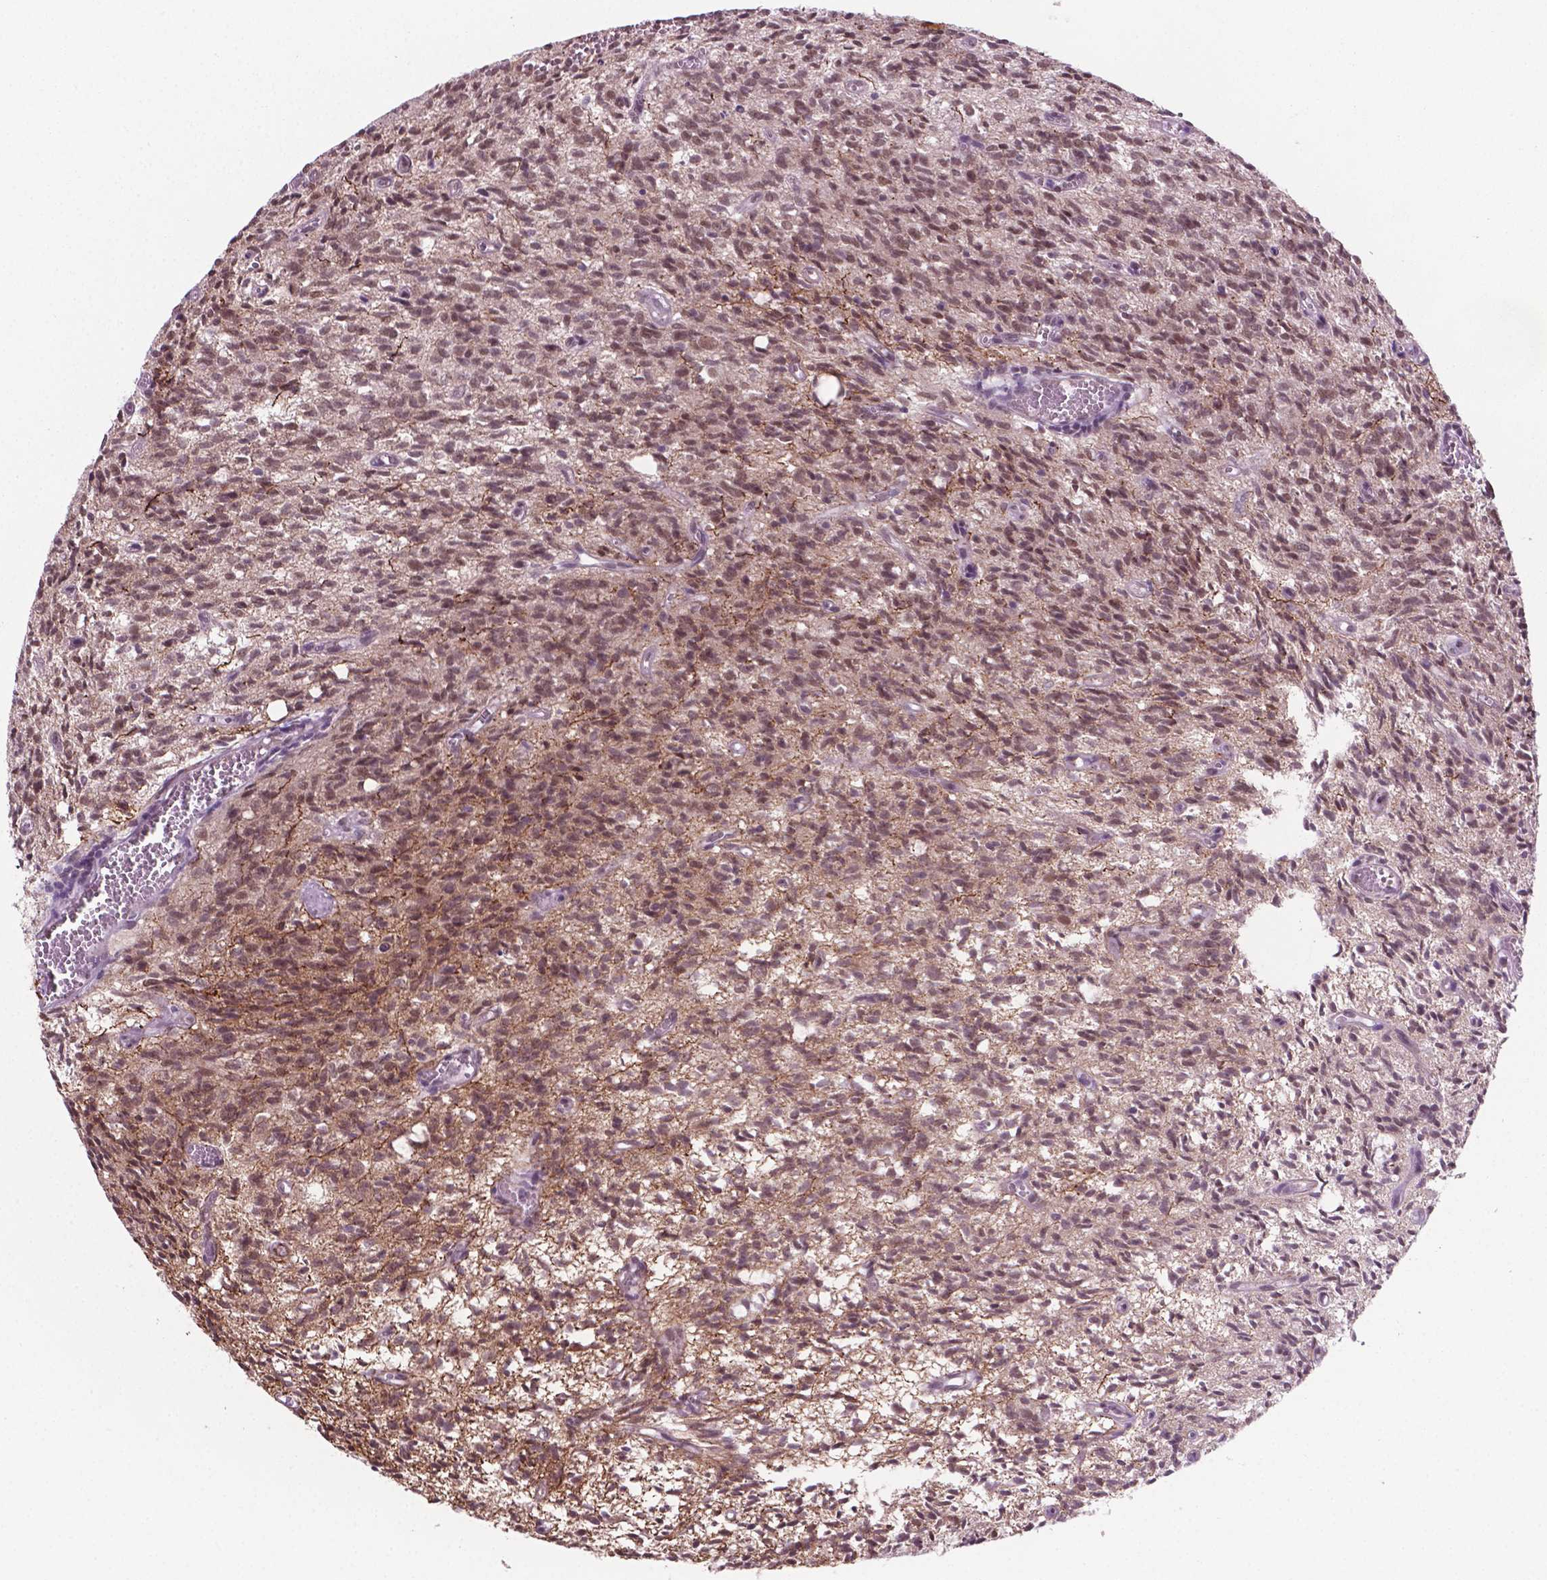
{"staining": {"intensity": "moderate", "quantity": ">75%", "location": "nuclear"}, "tissue": "glioma", "cell_type": "Tumor cells", "image_type": "cancer", "snomed": [{"axis": "morphology", "description": "Glioma, malignant, Low grade"}, {"axis": "topography", "description": "Brain"}], "caption": "A histopathology image showing moderate nuclear staining in about >75% of tumor cells in malignant low-grade glioma, as visualized by brown immunohistochemical staining.", "gene": "PHAX", "patient": {"sex": "male", "age": 64}}